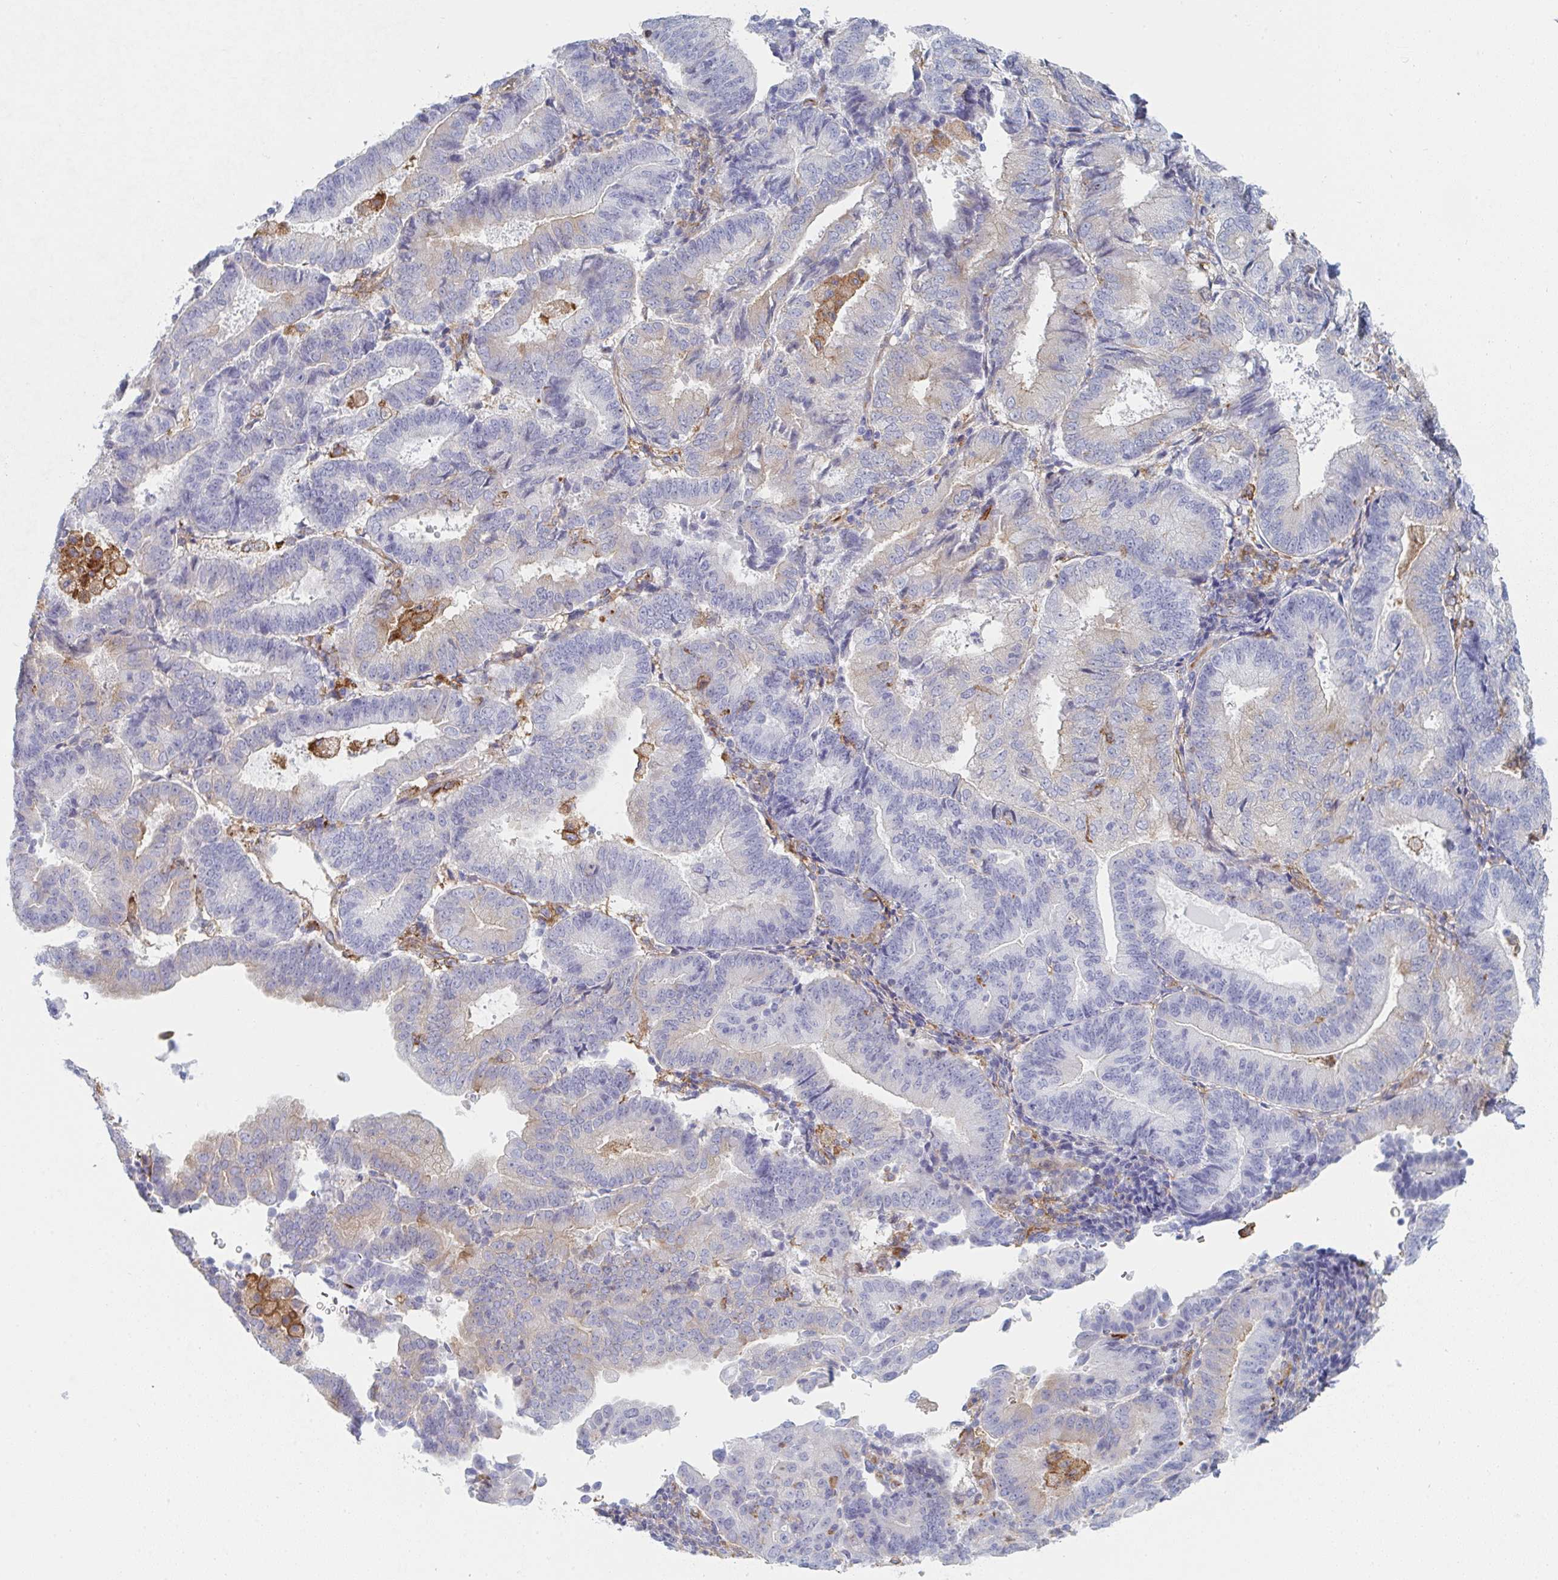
{"staining": {"intensity": "negative", "quantity": "none", "location": "none"}, "tissue": "endometrial cancer", "cell_type": "Tumor cells", "image_type": "cancer", "snomed": [{"axis": "morphology", "description": "Adenocarcinoma, NOS"}, {"axis": "topography", "description": "Endometrium"}], "caption": "Human adenocarcinoma (endometrial) stained for a protein using immunohistochemistry shows no positivity in tumor cells.", "gene": "DAB2", "patient": {"sex": "female", "age": 70}}